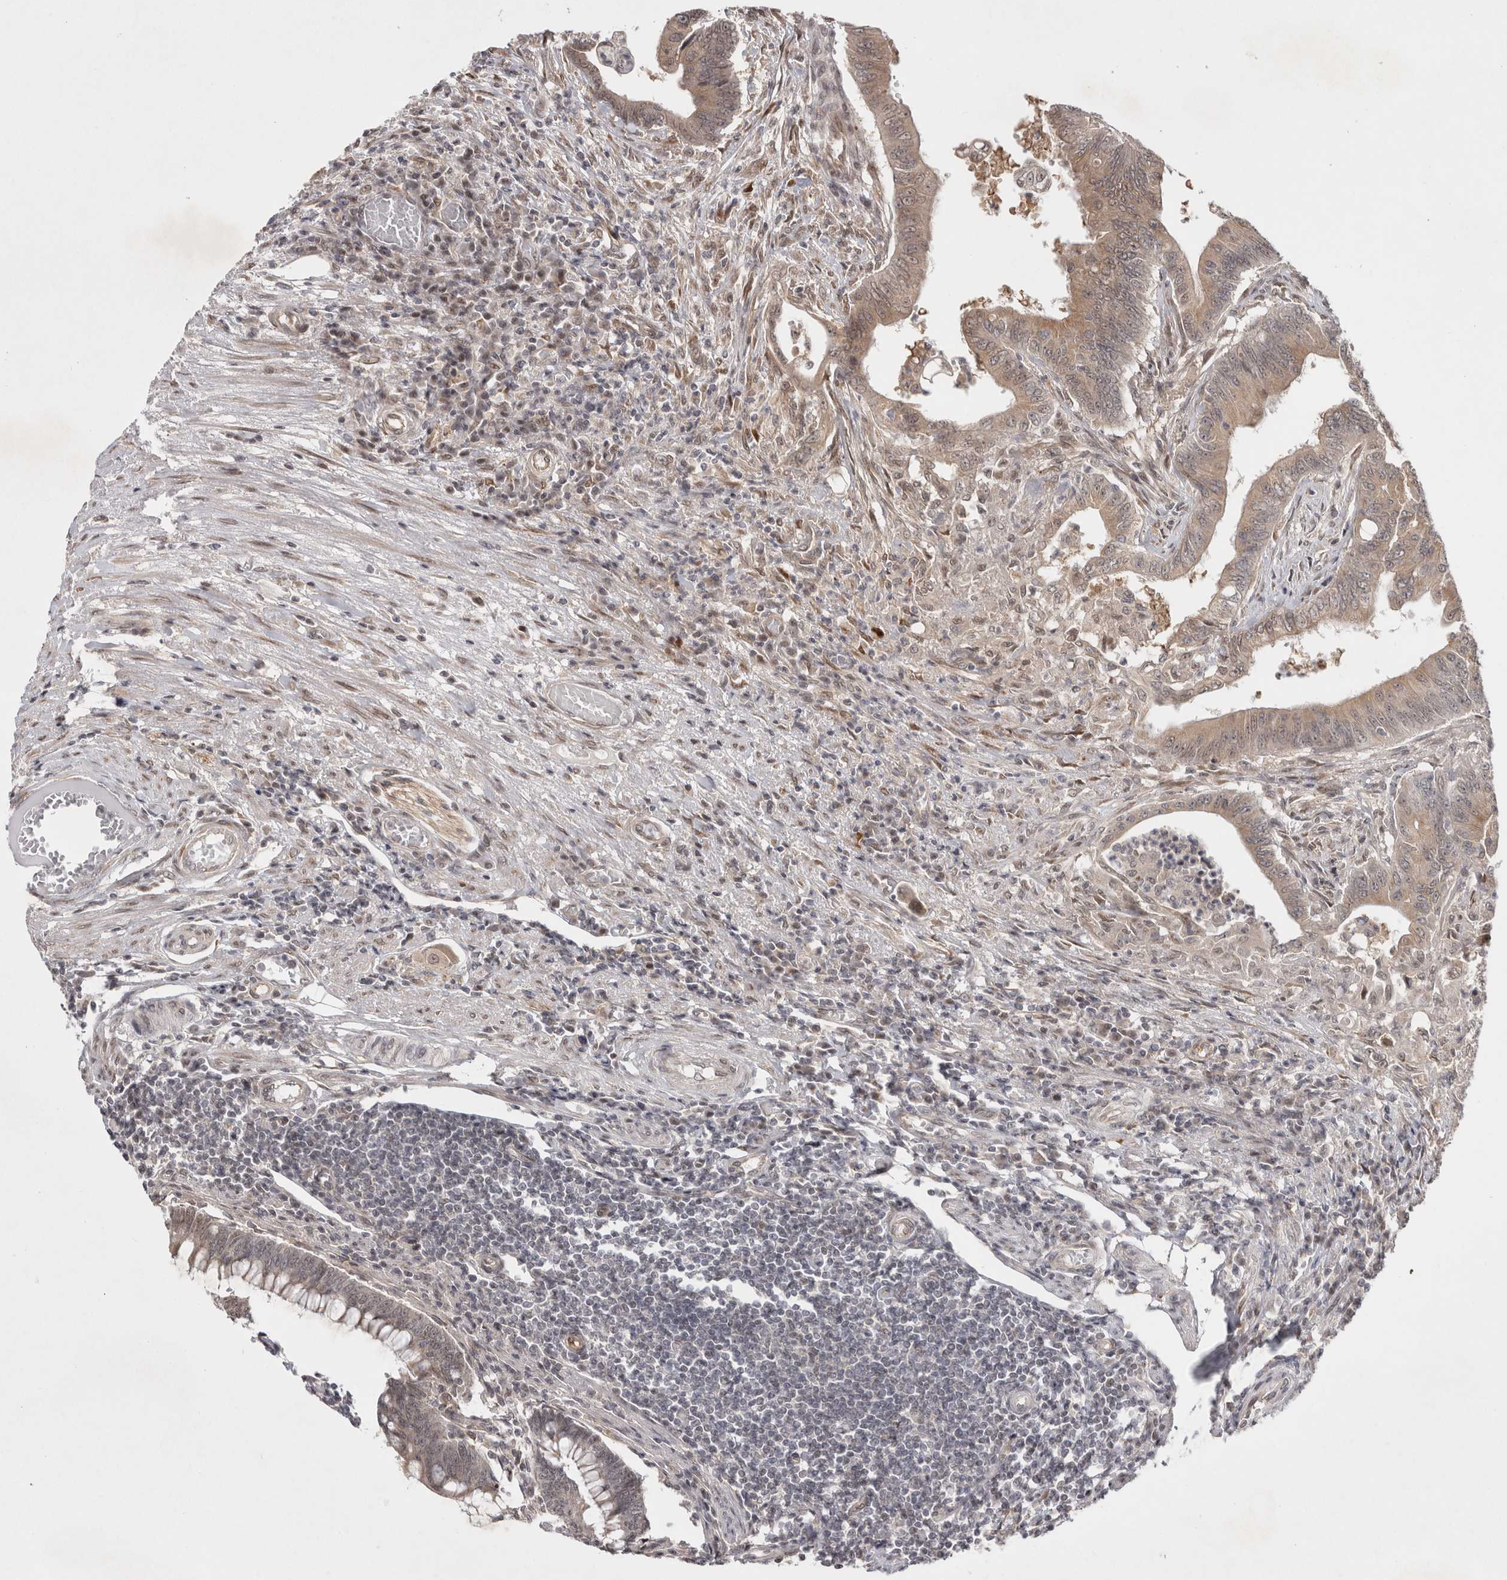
{"staining": {"intensity": "moderate", "quantity": ">75%", "location": "cytoplasmic/membranous,nuclear"}, "tissue": "colorectal cancer", "cell_type": "Tumor cells", "image_type": "cancer", "snomed": [{"axis": "morphology", "description": "Adenoma, NOS"}, {"axis": "morphology", "description": "Adenocarcinoma, NOS"}, {"axis": "topography", "description": "Colon"}], "caption": "Brown immunohistochemical staining in human colorectal adenoma exhibits moderate cytoplasmic/membranous and nuclear staining in approximately >75% of tumor cells.", "gene": "ZNF318", "patient": {"sex": "male", "age": 79}}